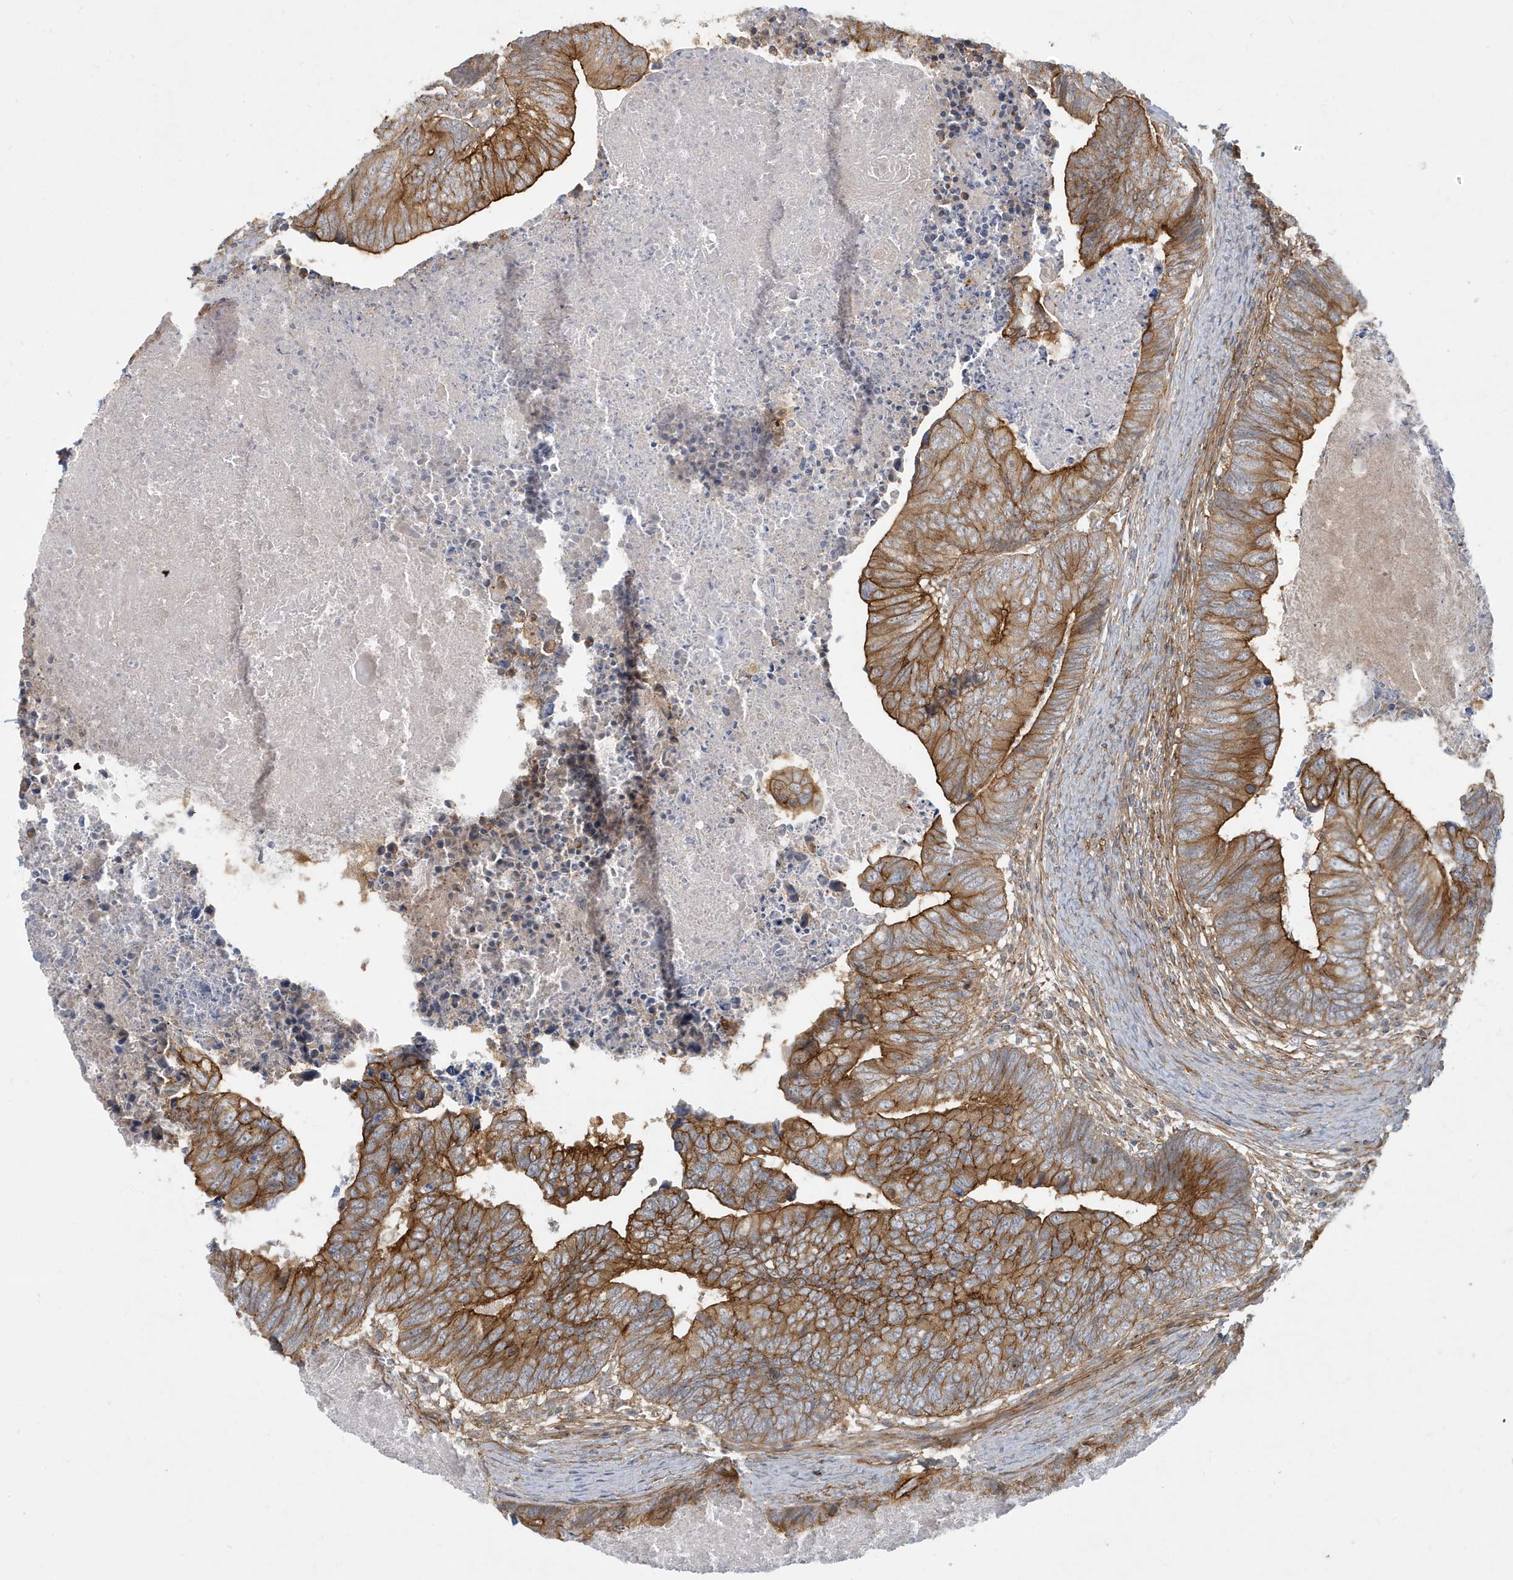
{"staining": {"intensity": "strong", "quantity": ">75%", "location": "cytoplasmic/membranous"}, "tissue": "colorectal cancer", "cell_type": "Tumor cells", "image_type": "cancer", "snomed": [{"axis": "morphology", "description": "Adenocarcinoma, NOS"}, {"axis": "topography", "description": "Colon"}], "caption": "An IHC micrograph of tumor tissue is shown. Protein staining in brown highlights strong cytoplasmic/membranous positivity in colorectal adenocarcinoma within tumor cells.", "gene": "ATP23", "patient": {"sex": "female", "age": 67}}